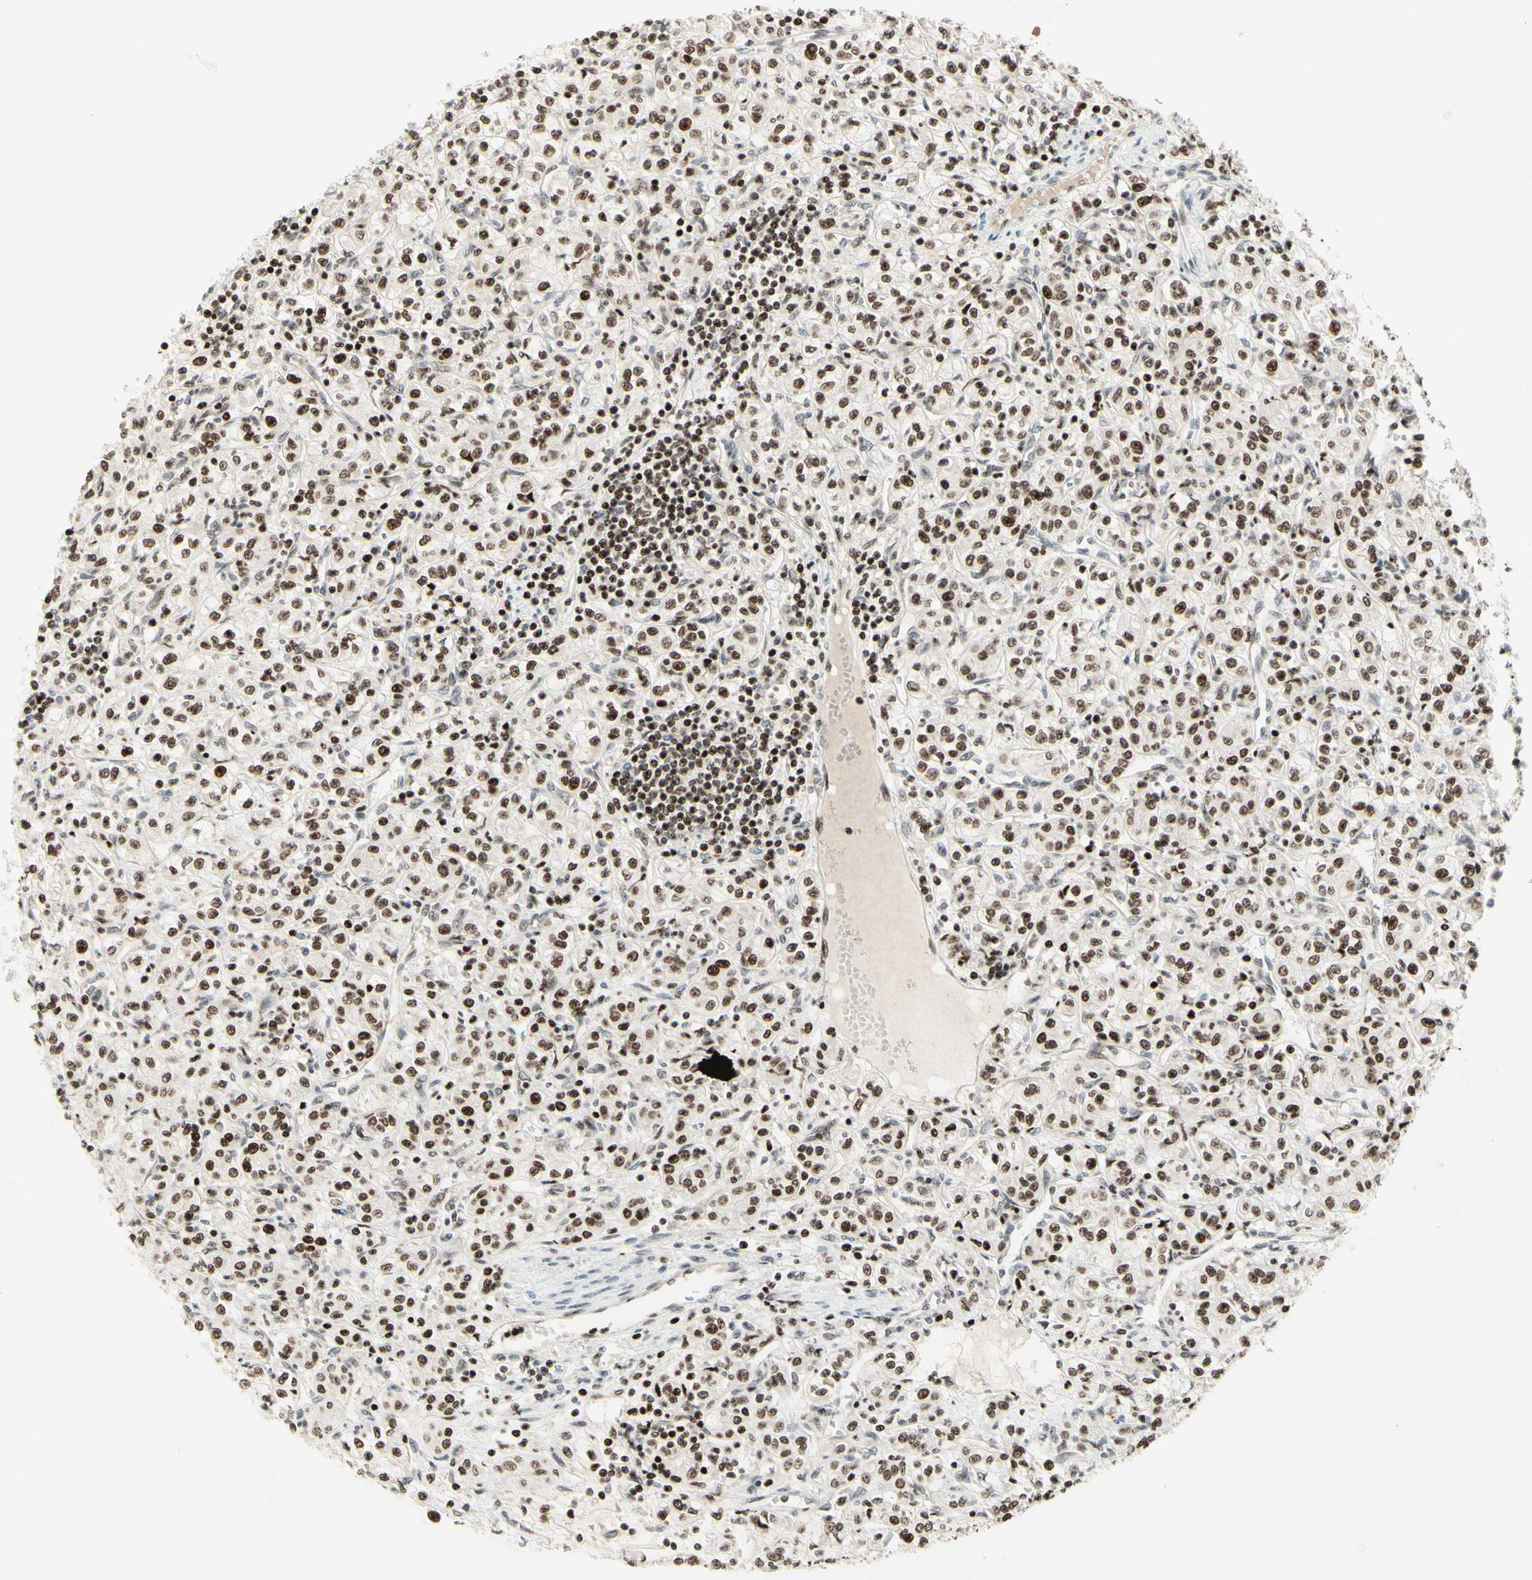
{"staining": {"intensity": "moderate", "quantity": ">75%", "location": "cytoplasmic/membranous,nuclear"}, "tissue": "renal cancer", "cell_type": "Tumor cells", "image_type": "cancer", "snomed": [{"axis": "morphology", "description": "Adenocarcinoma, NOS"}, {"axis": "topography", "description": "Kidney"}], "caption": "Protein analysis of renal cancer tissue reveals moderate cytoplasmic/membranous and nuclear staining in approximately >75% of tumor cells.", "gene": "CDKL5", "patient": {"sex": "male", "age": 77}}